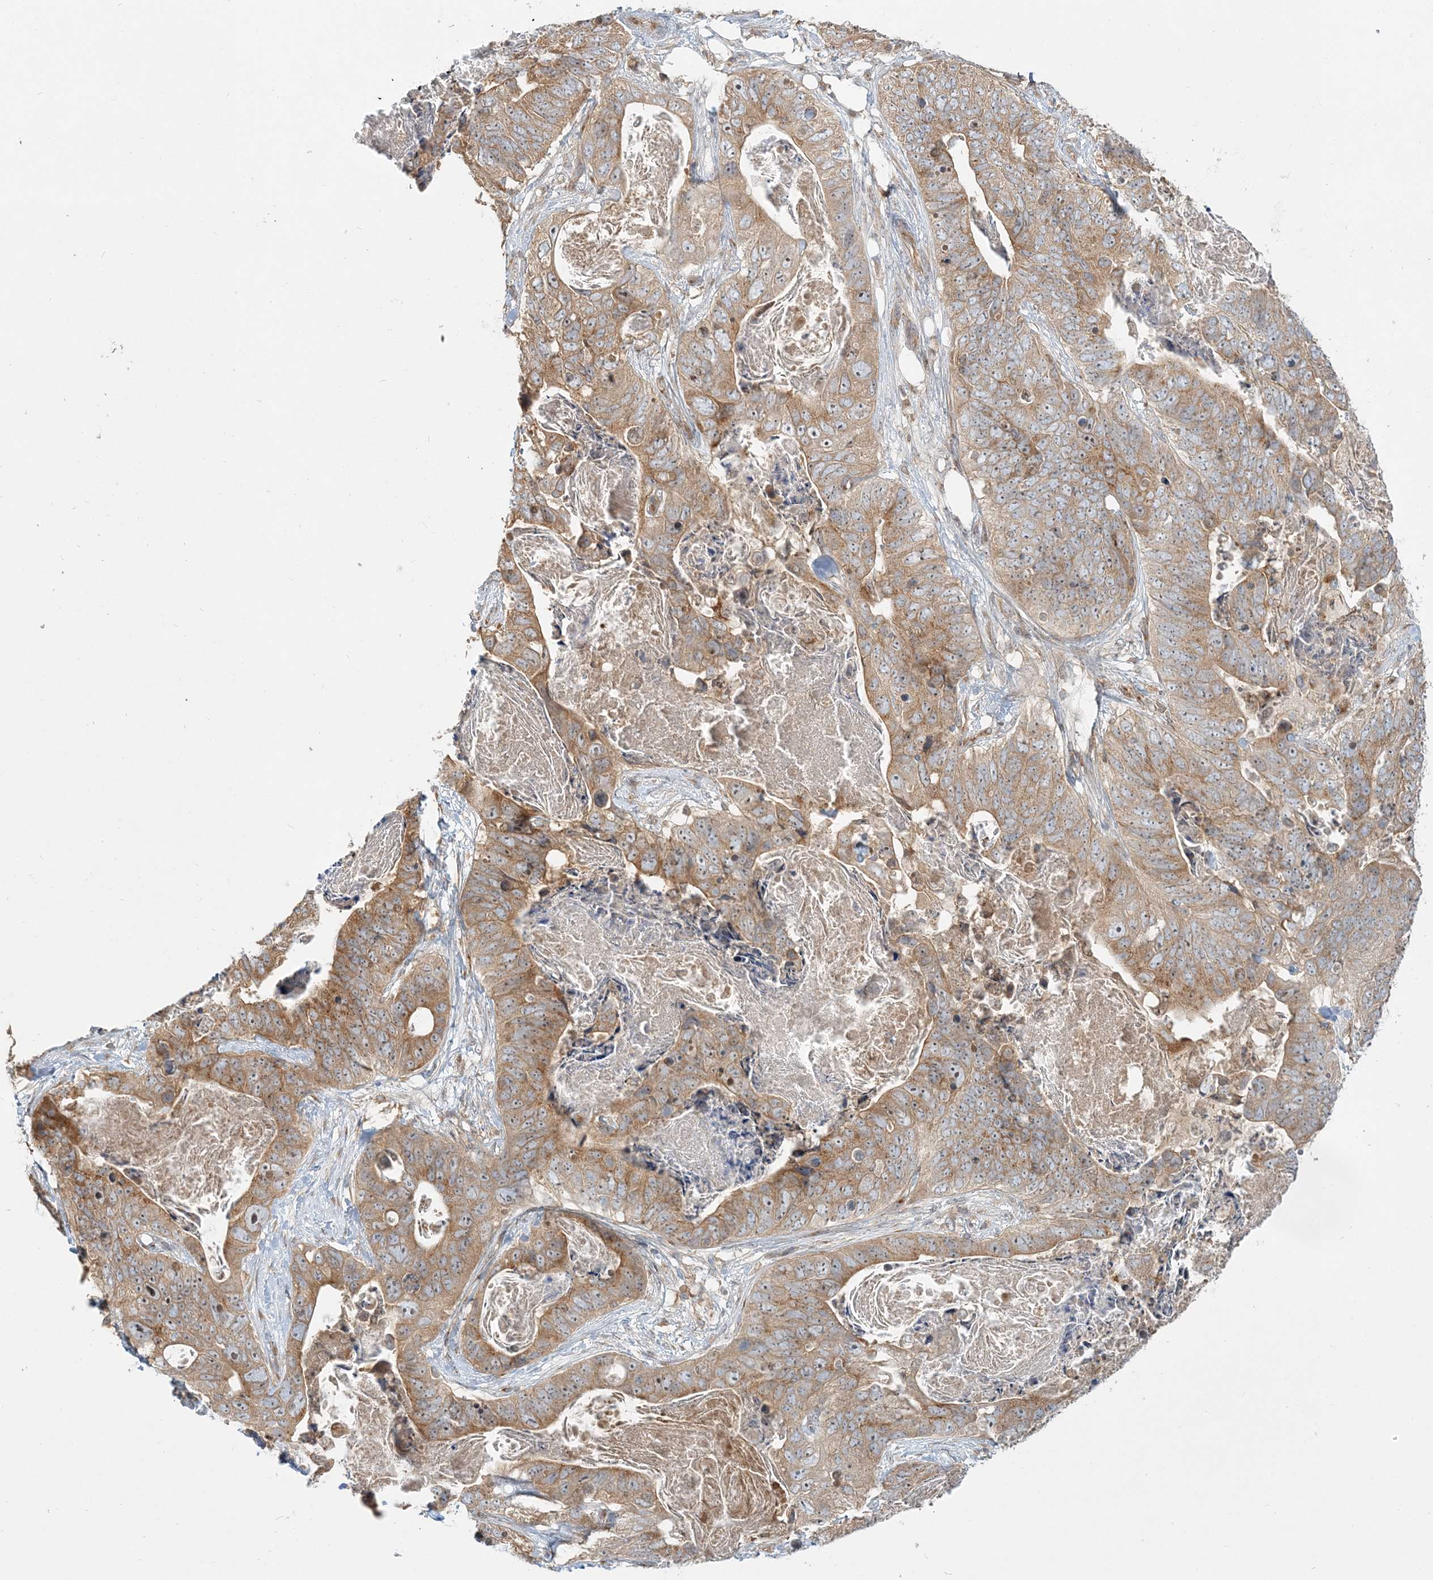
{"staining": {"intensity": "moderate", "quantity": ">75%", "location": "cytoplasmic/membranous,nuclear"}, "tissue": "stomach cancer", "cell_type": "Tumor cells", "image_type": "cancer", "snomed": [{"axis": "morphology", "description": "Adenocarcinoma, NOS"}, {"axis": "topography", "description": "Stomach"}], "caption": "Protein staining demonstrates moderate cytoplasmic/membranous and nuclear expression in about >75% of tumor cells in stomach cancer.", "gene": "AP1AR", "patient": {"sex": "female", "age": 89}}